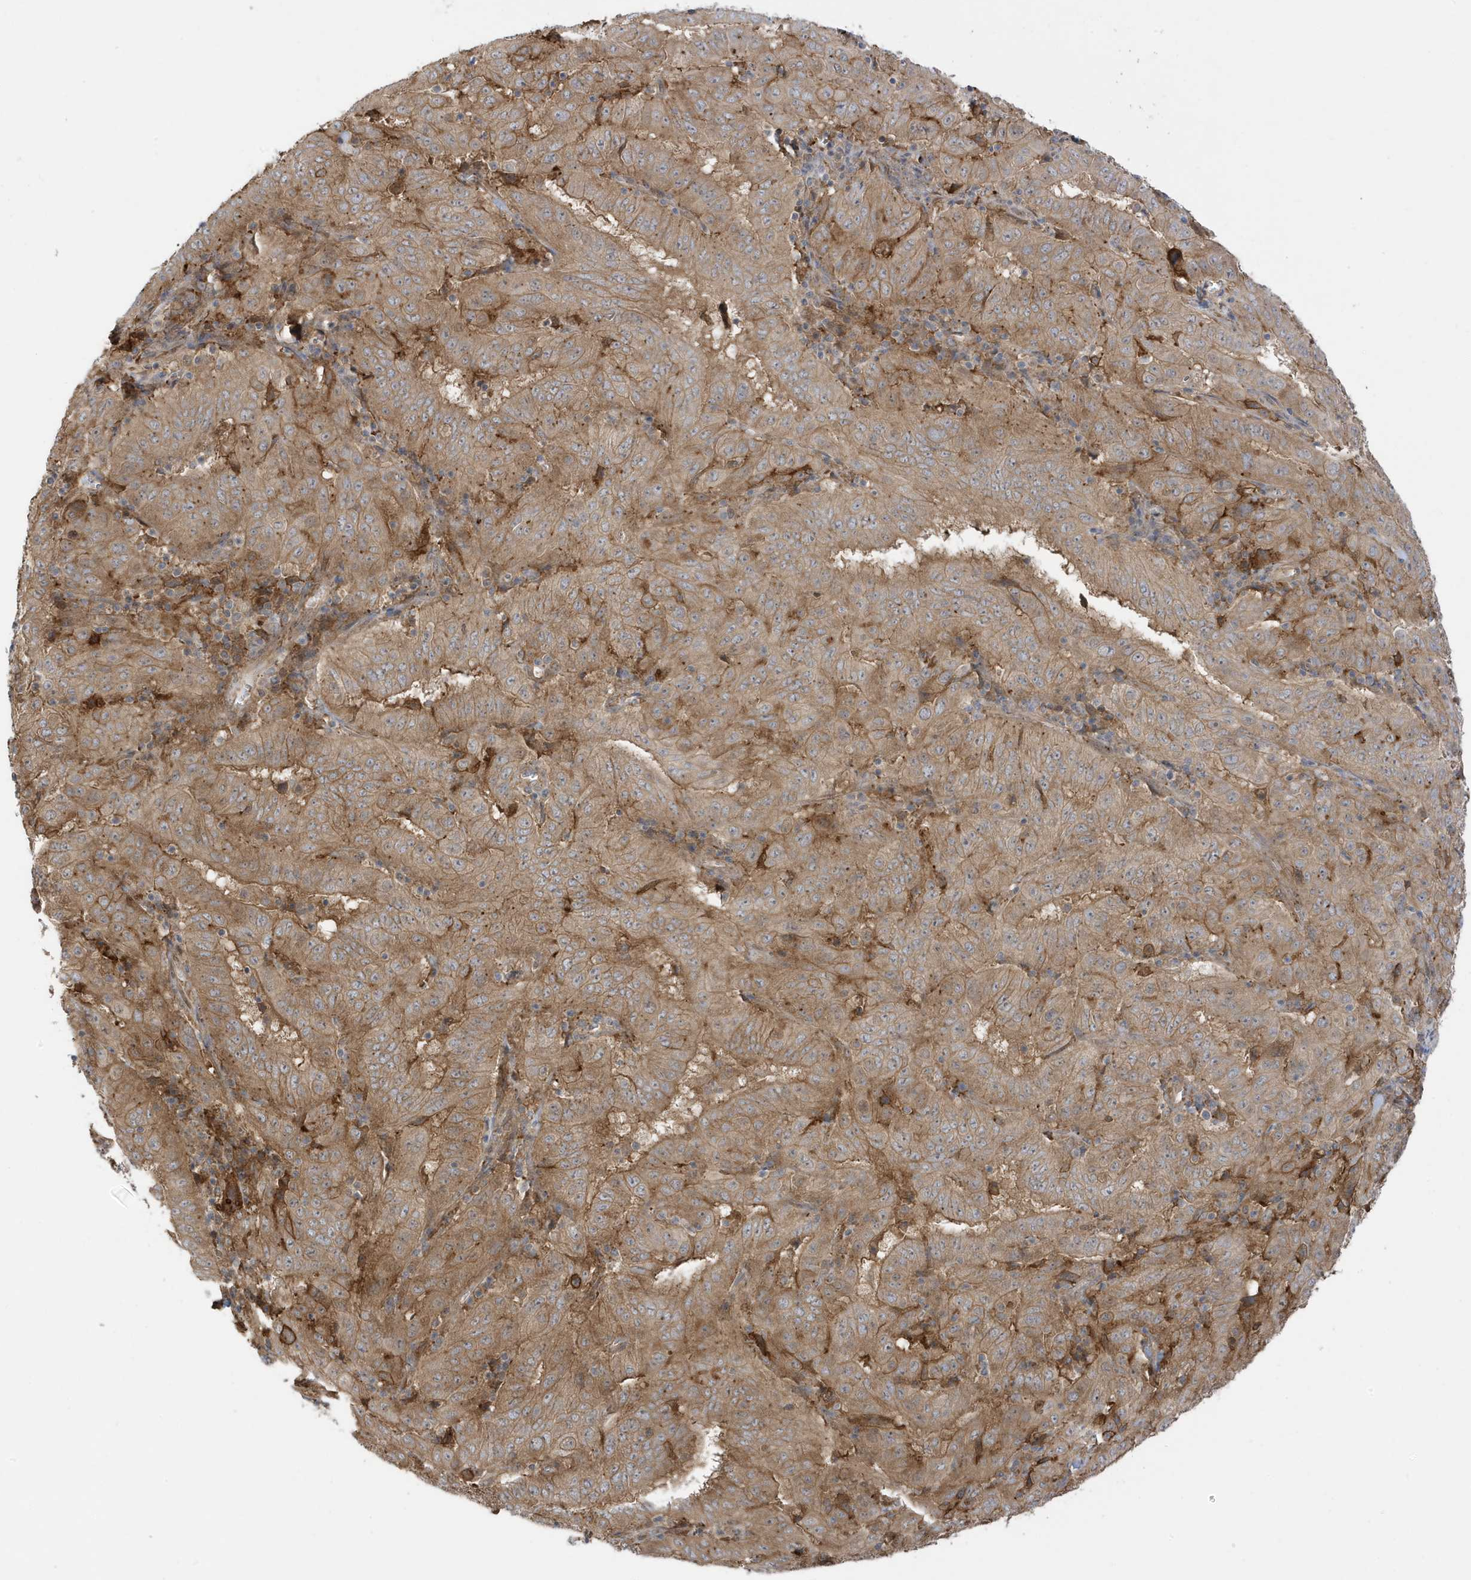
{"staining": {"intensity": "moderate", "quantity": ">75%", "location": "cytoplasmic/membranous"}, "tissue": "pancreatic cancer", "cell_type": "Tumor cells", "image_type": "cancer", "snomed": [{"axis": "morphology", "description": "Adenocarcinoma, NOS"}, {"axis": "topography", "description": "Pancreas"}], "caption": "Human pancreatic adenocarcinoma stained with a brown dye exhibits moderate cytoplasmic/membranous positive positivity in approximately >75% of tumor cells.", "gene": "CDC42EP3", "patient": {"sex": "male", "age": 63}}